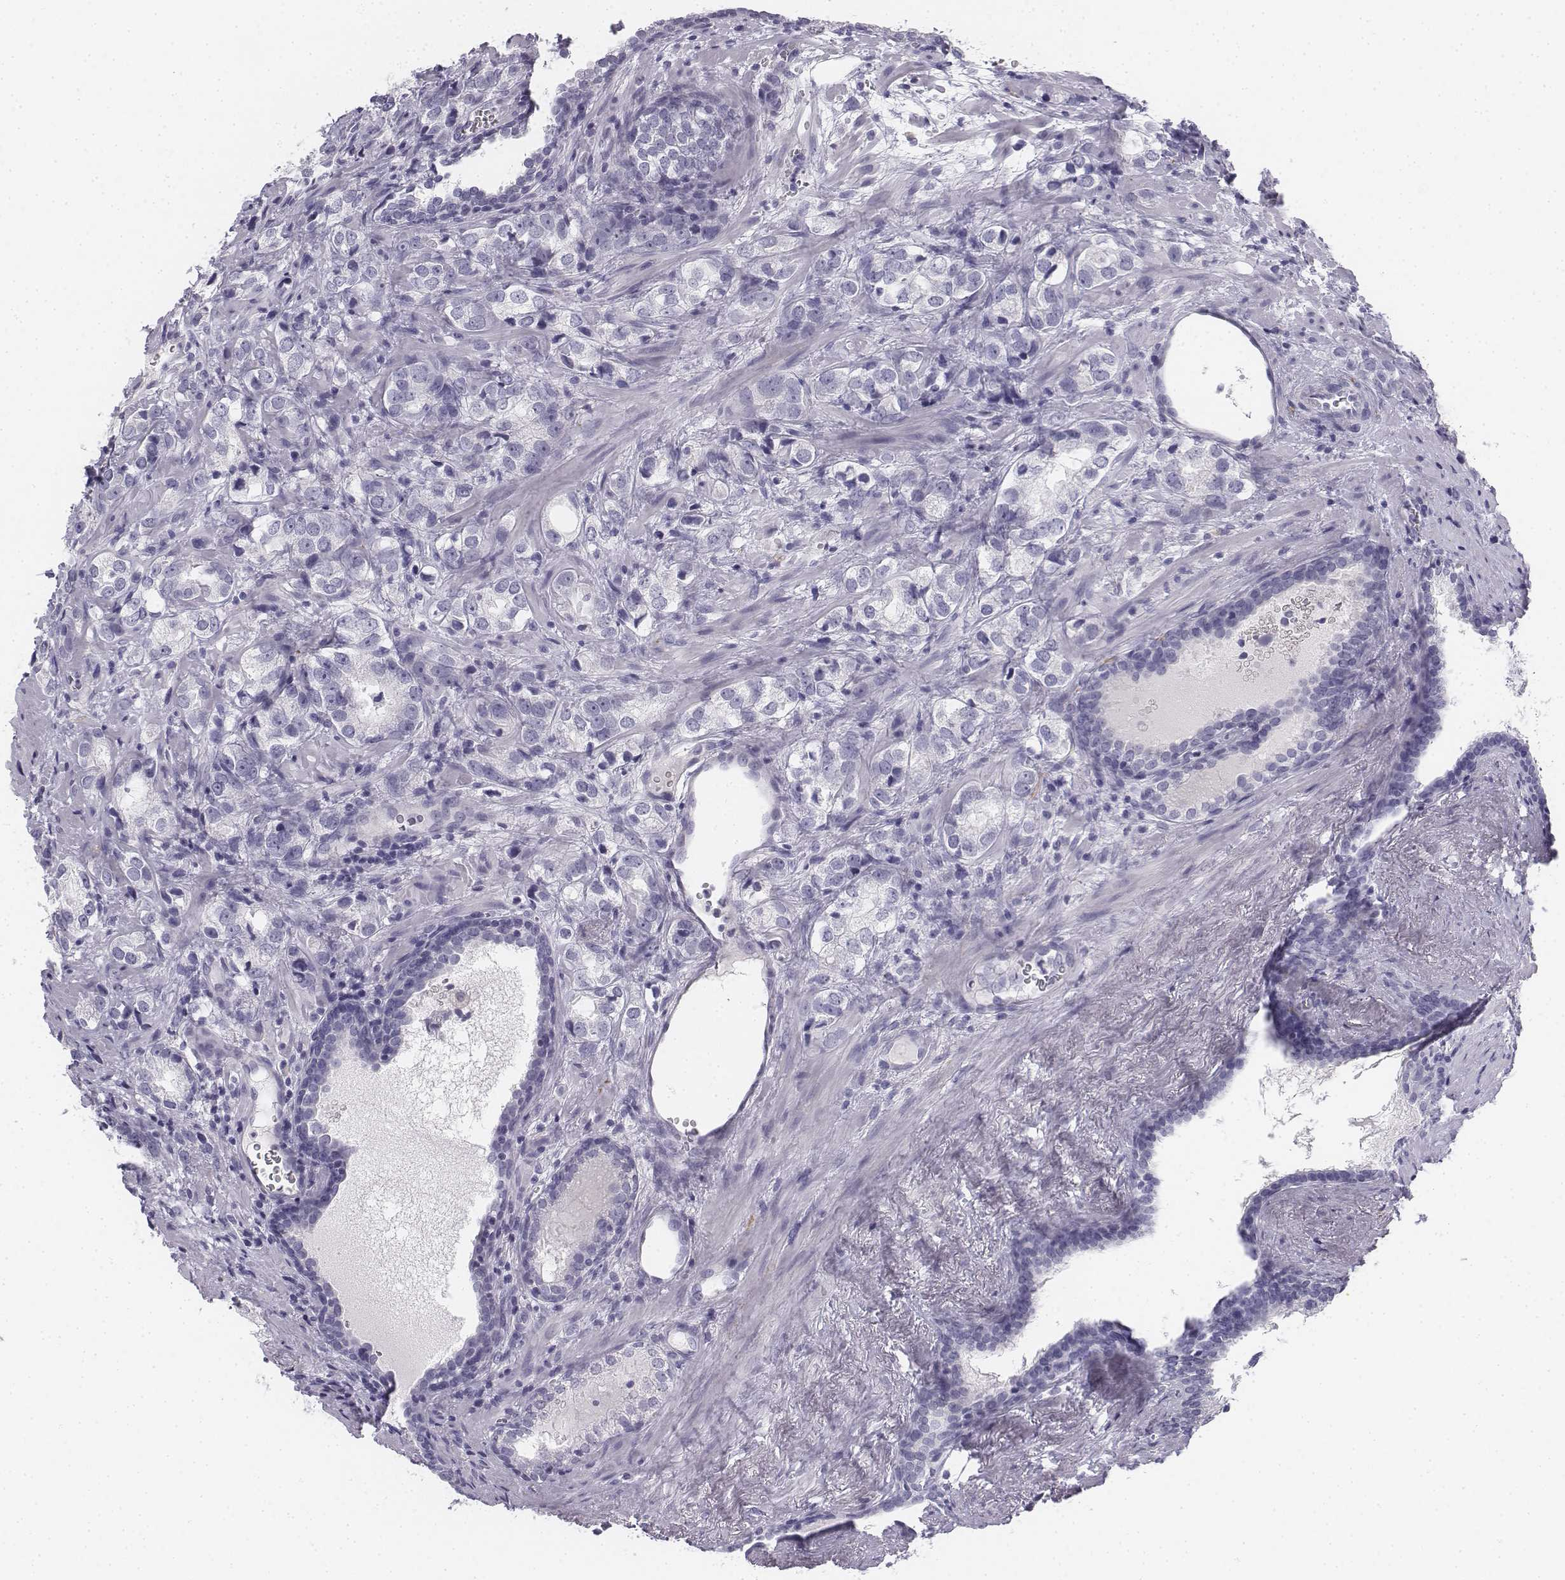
{"staining": {"intensity": "negative", "quantity": "none", "location": "none"}, "tissue": "prostate cancer", "cell_type": "Tumor cells", "image_type": "cancer", "snomed": [{"axis": "morphology", "description": "Adenocarcinoma, NOS"}, {"axis": "topography", "description": "Prostate and seminal vesicle, NOS"}], "caption": "Protein analysis of prostate cancer reveals no significant expression in tumor cells.", "gene": "TH", "patient": {"sex": "male", "age": 63}}